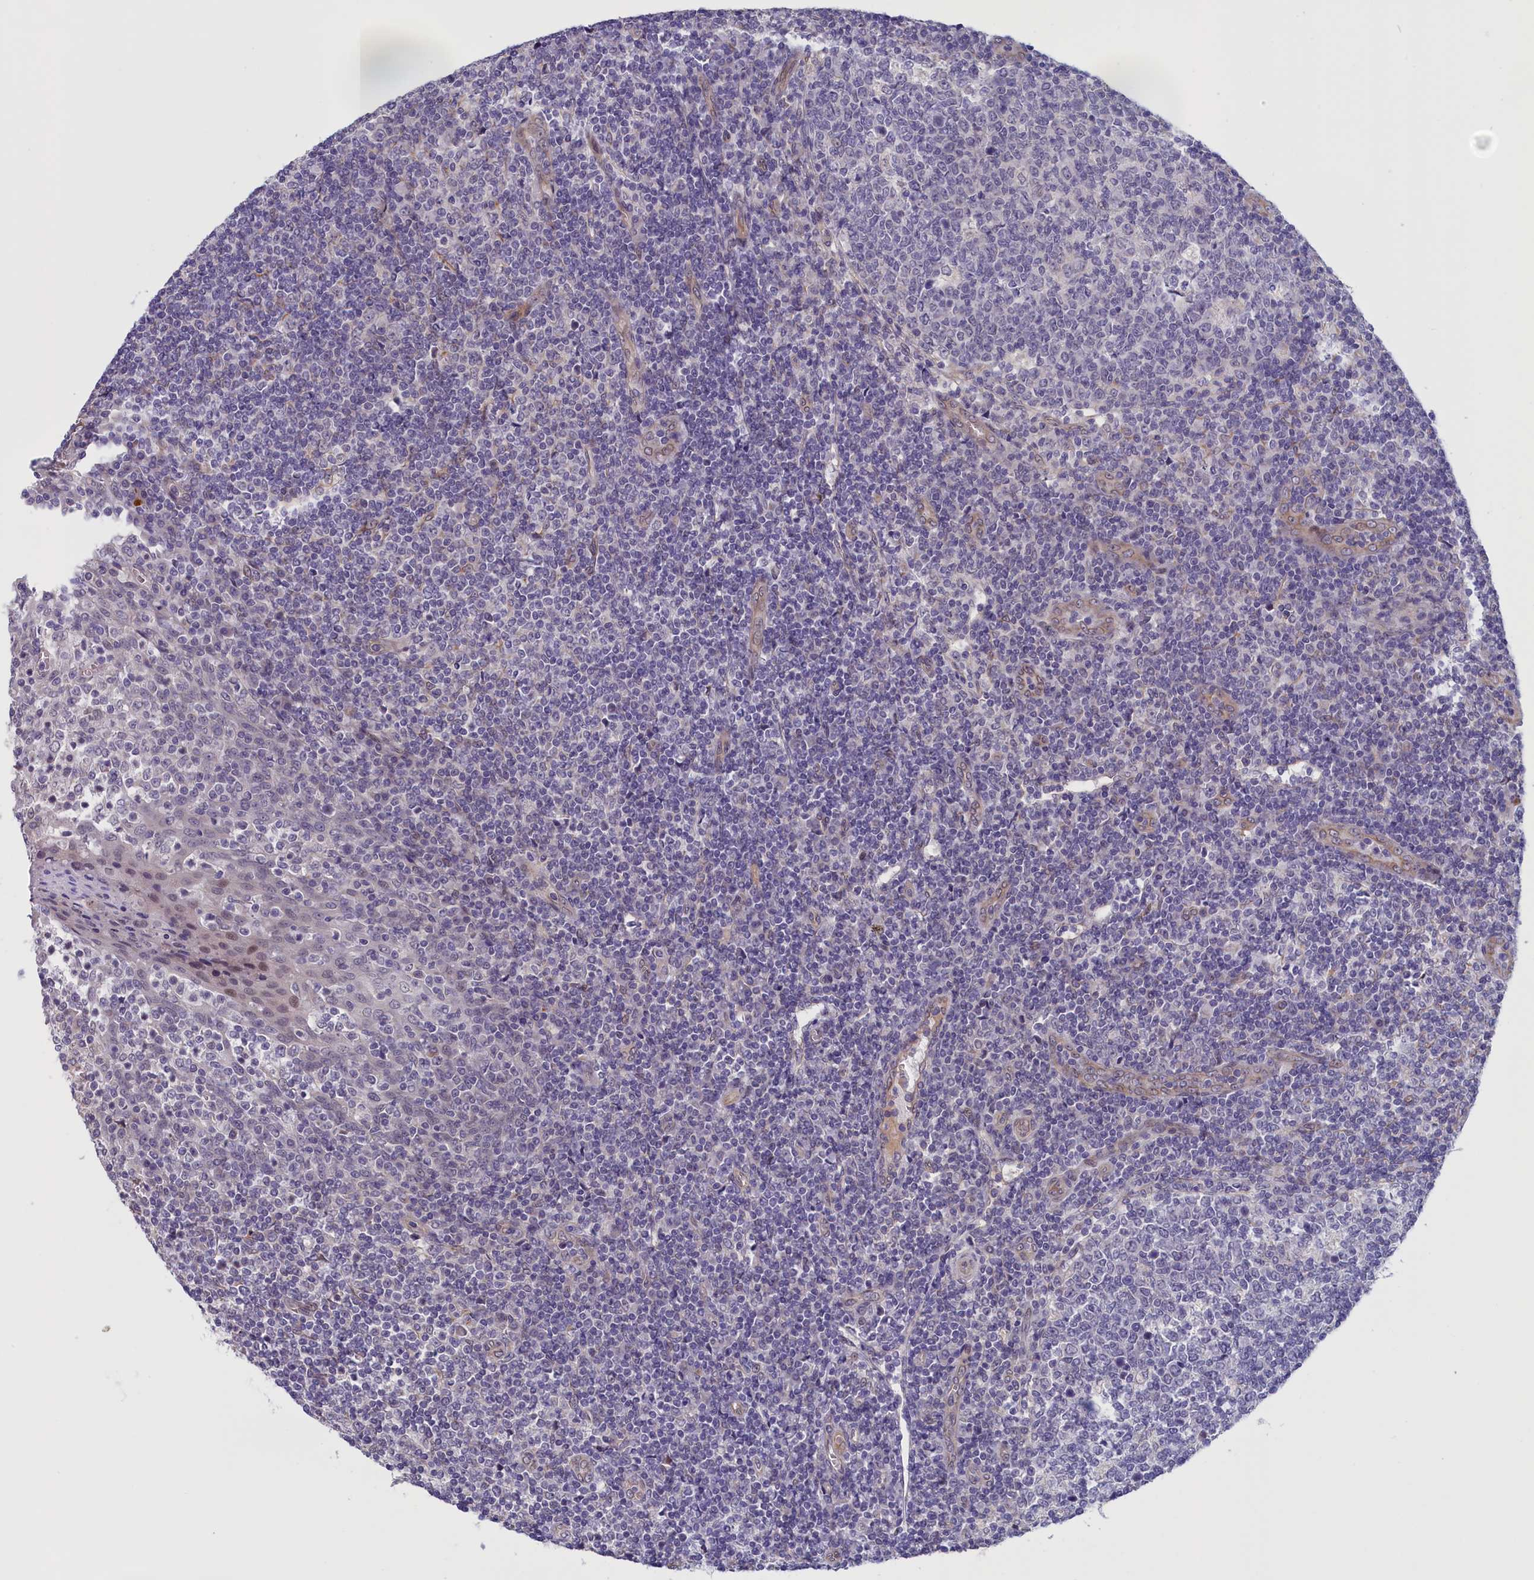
{"staining": {"intensity": "negative", "quantity": "none", "location": "none"}, "tissue": "tonsil", "cell_type": "Germinal center cells", "image_type": "normal", "snomed": [{"axis": "morphology", "description": "Normal tissue, NOS"}, {"axis": "topography", "description": "Tonsil"}], "caption": "The photomicrograph reveals no staining of germinal center cells in unremarkable tonsil.", "gene": "IGFALS", "patient": {"sex": "female", "age": 19}}